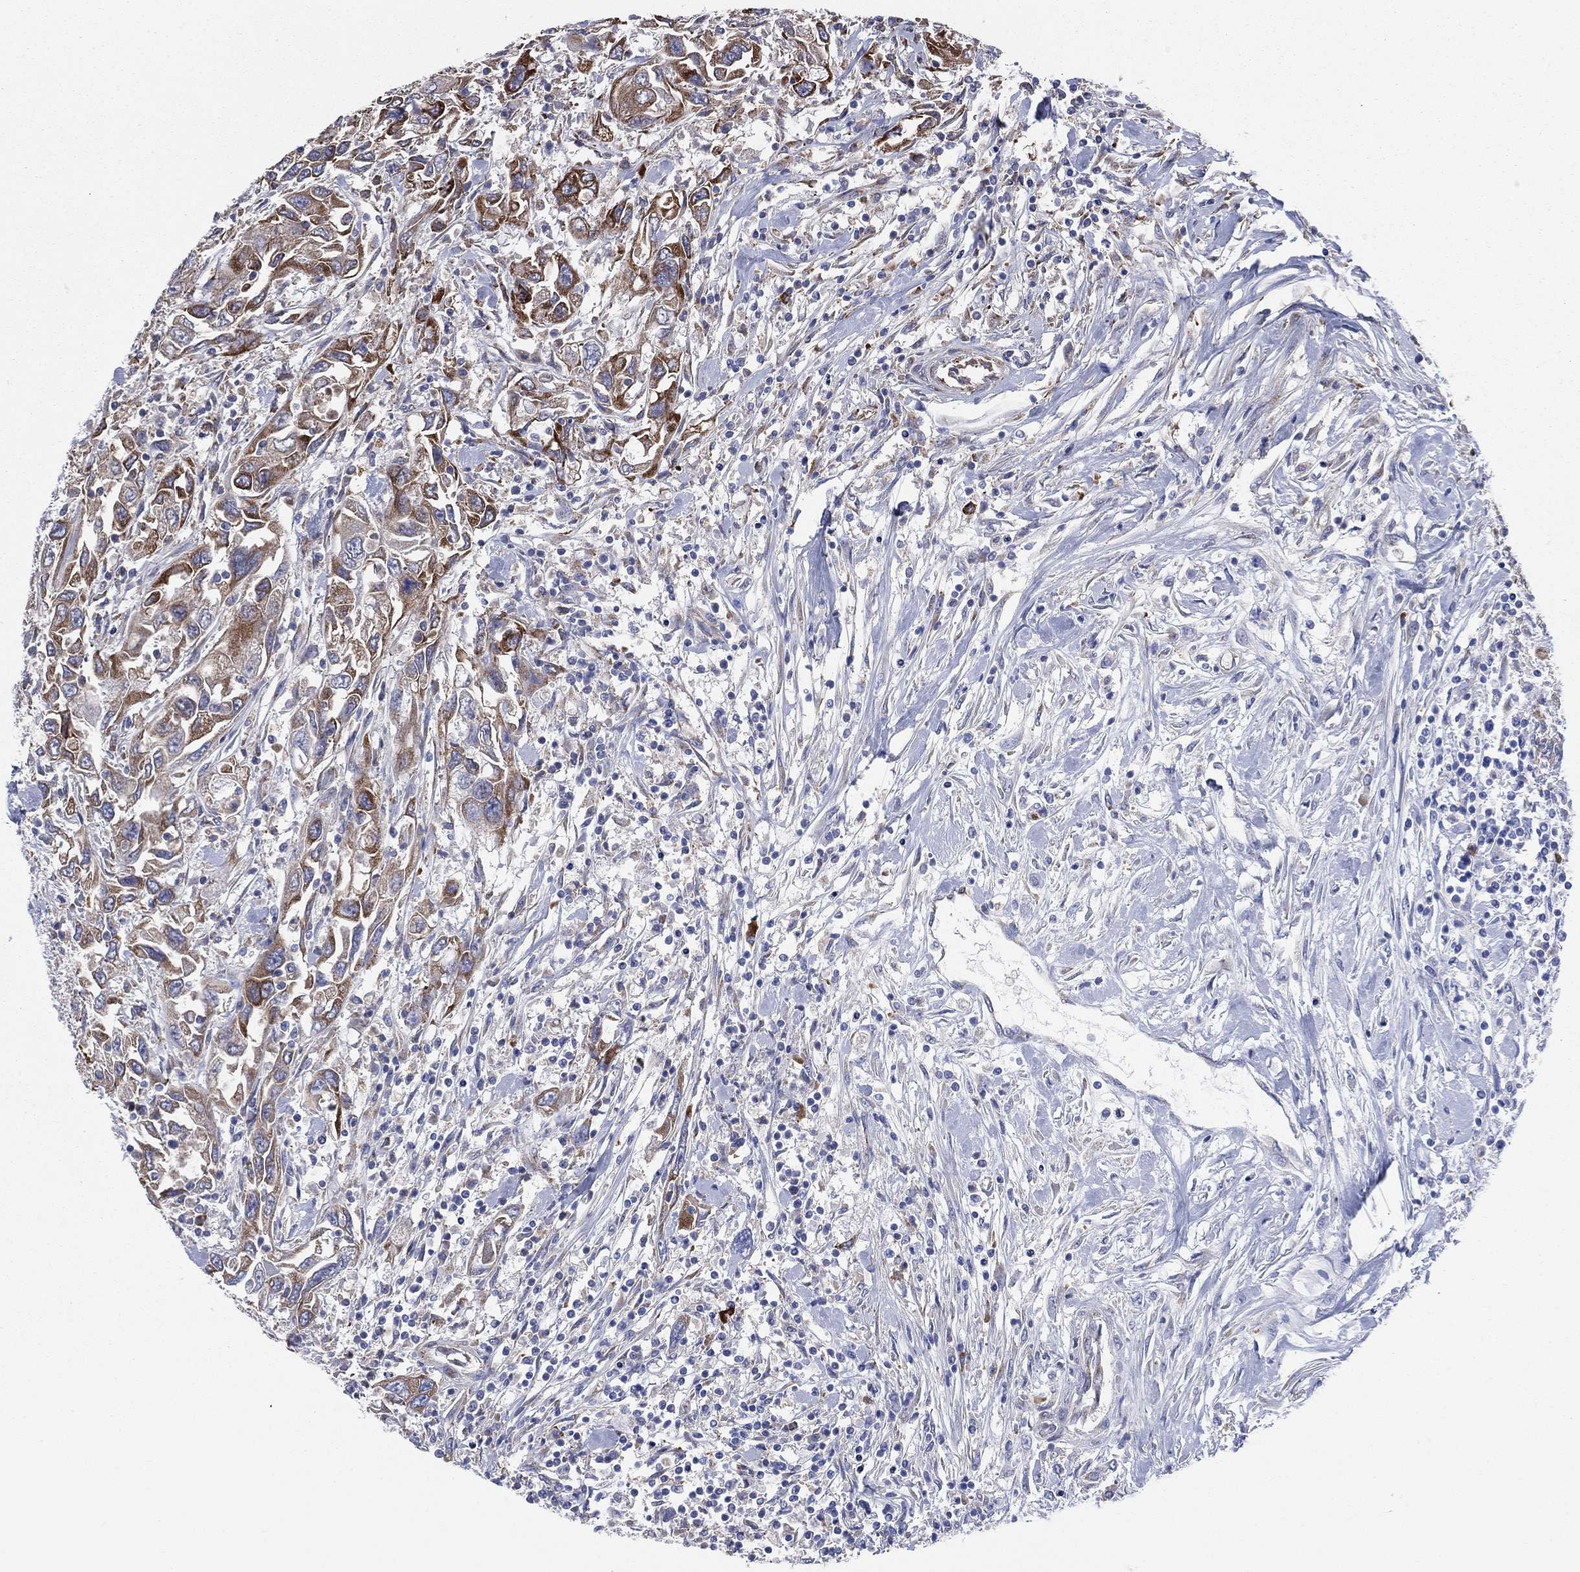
{"staining": {"intensity": "moderate", "quantity": ">75%", "location": "cytoplasmic/membranous"}, "tissue": "urothelial cancer", "cell_type": "Tumor cells", "image_type": "cancer", "snomed": [{"axis": "morphology", "description": "Urothelial carcinoma, High grade"}, {"axis": "topography", "description": "Urinary bladder"}], "caption": "Urothelial cancer stained for a protein demonstrates moderate cytoplasmic/membranous positivity in tumor cells.", "gene": "CCDC159", "patient": {"sex": "male", "age": 76}}